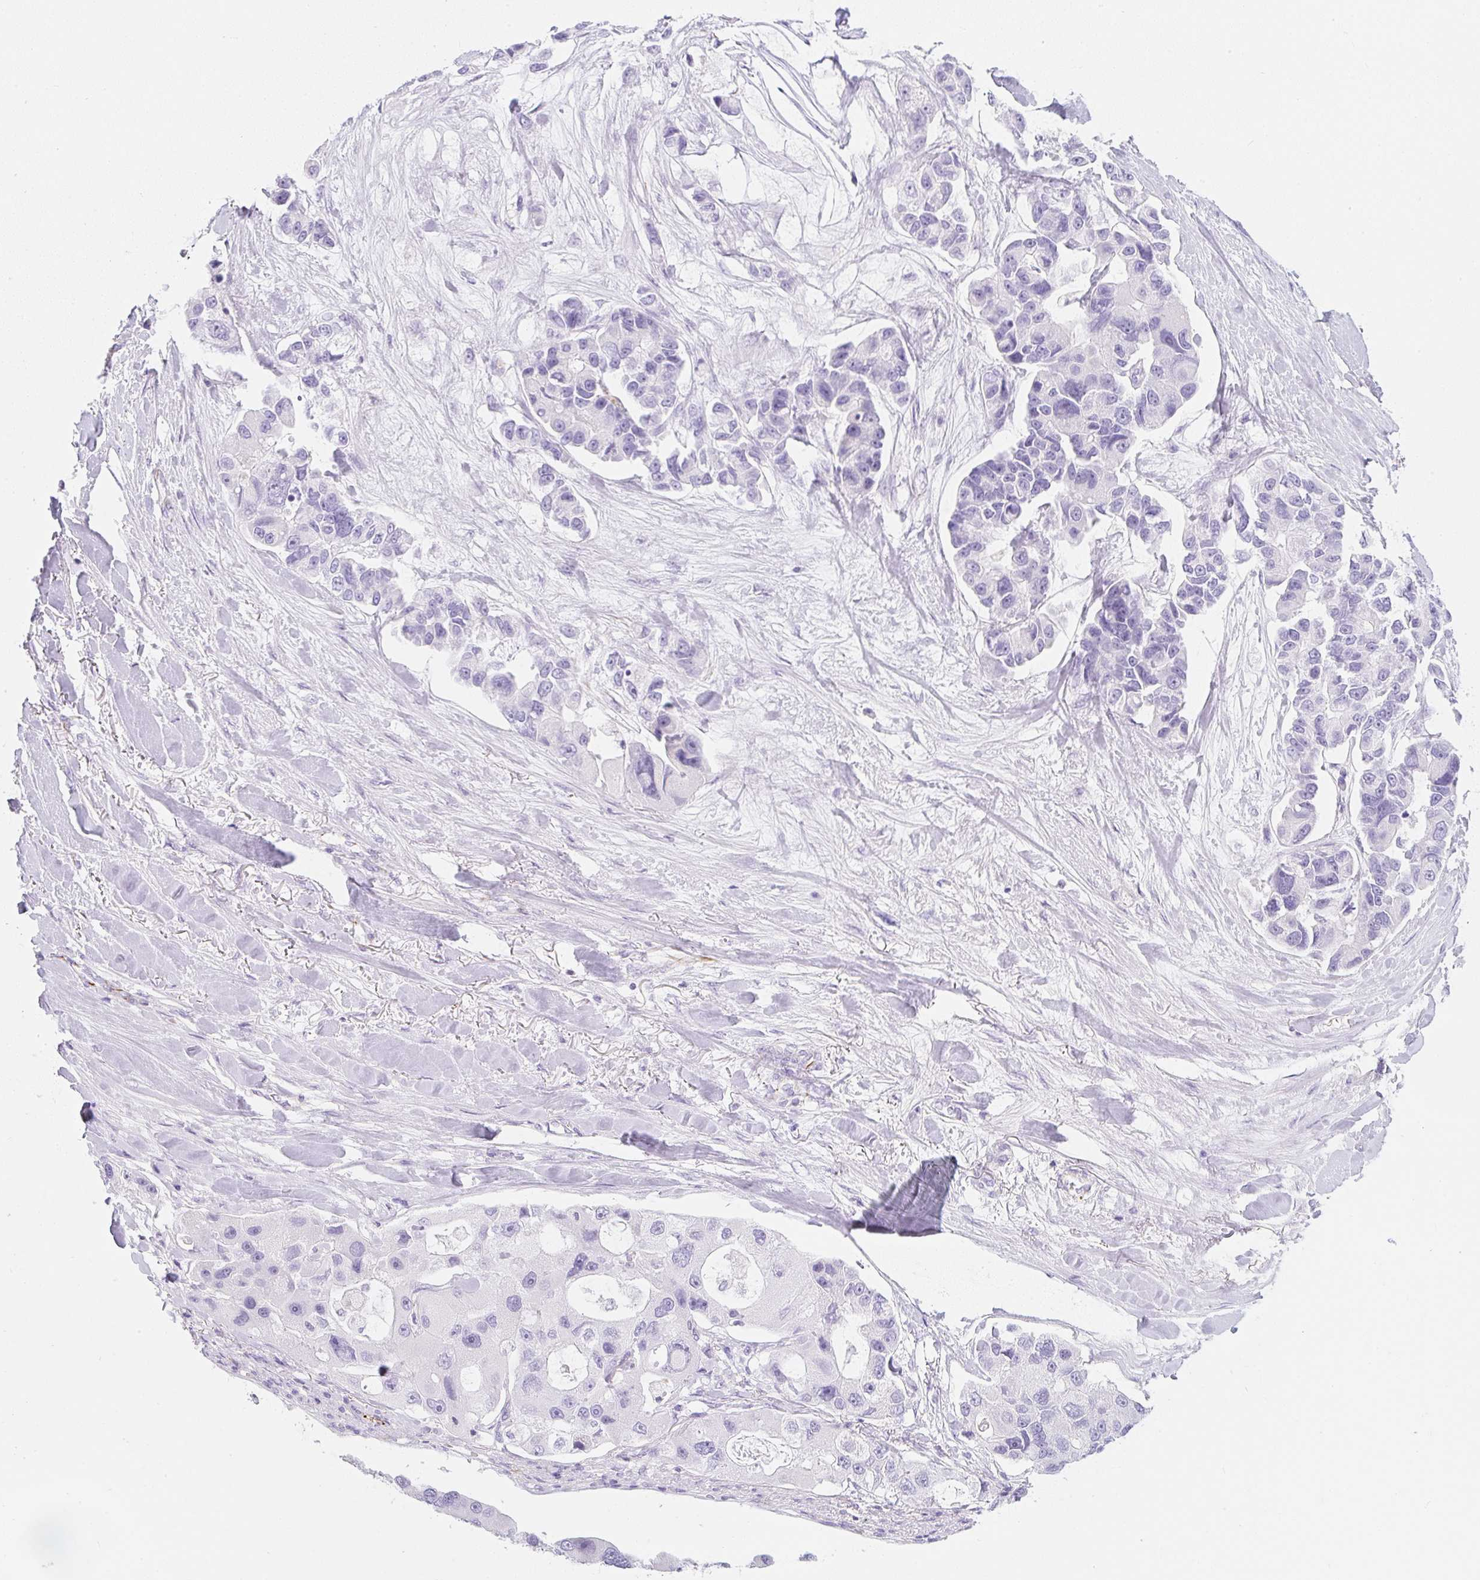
{"staining": {"intensity": "negative", "quantity": "none", "location": "none"}, "tissue": "lung cancer", "cell_type": "Tumor cells", "image_type": "cancer", "snomed": [{"axis": "morphology", "description": "Adenocarcinoma, NOS"}, {"axis": "topography", "description": "Lung"}], "caption": "Immunohistochemistry of adenocarcinoma (lung) reveals no staining in tumor cells.", "gene": "ZNF689", "patient": {"sex": "female", "age": 54}}